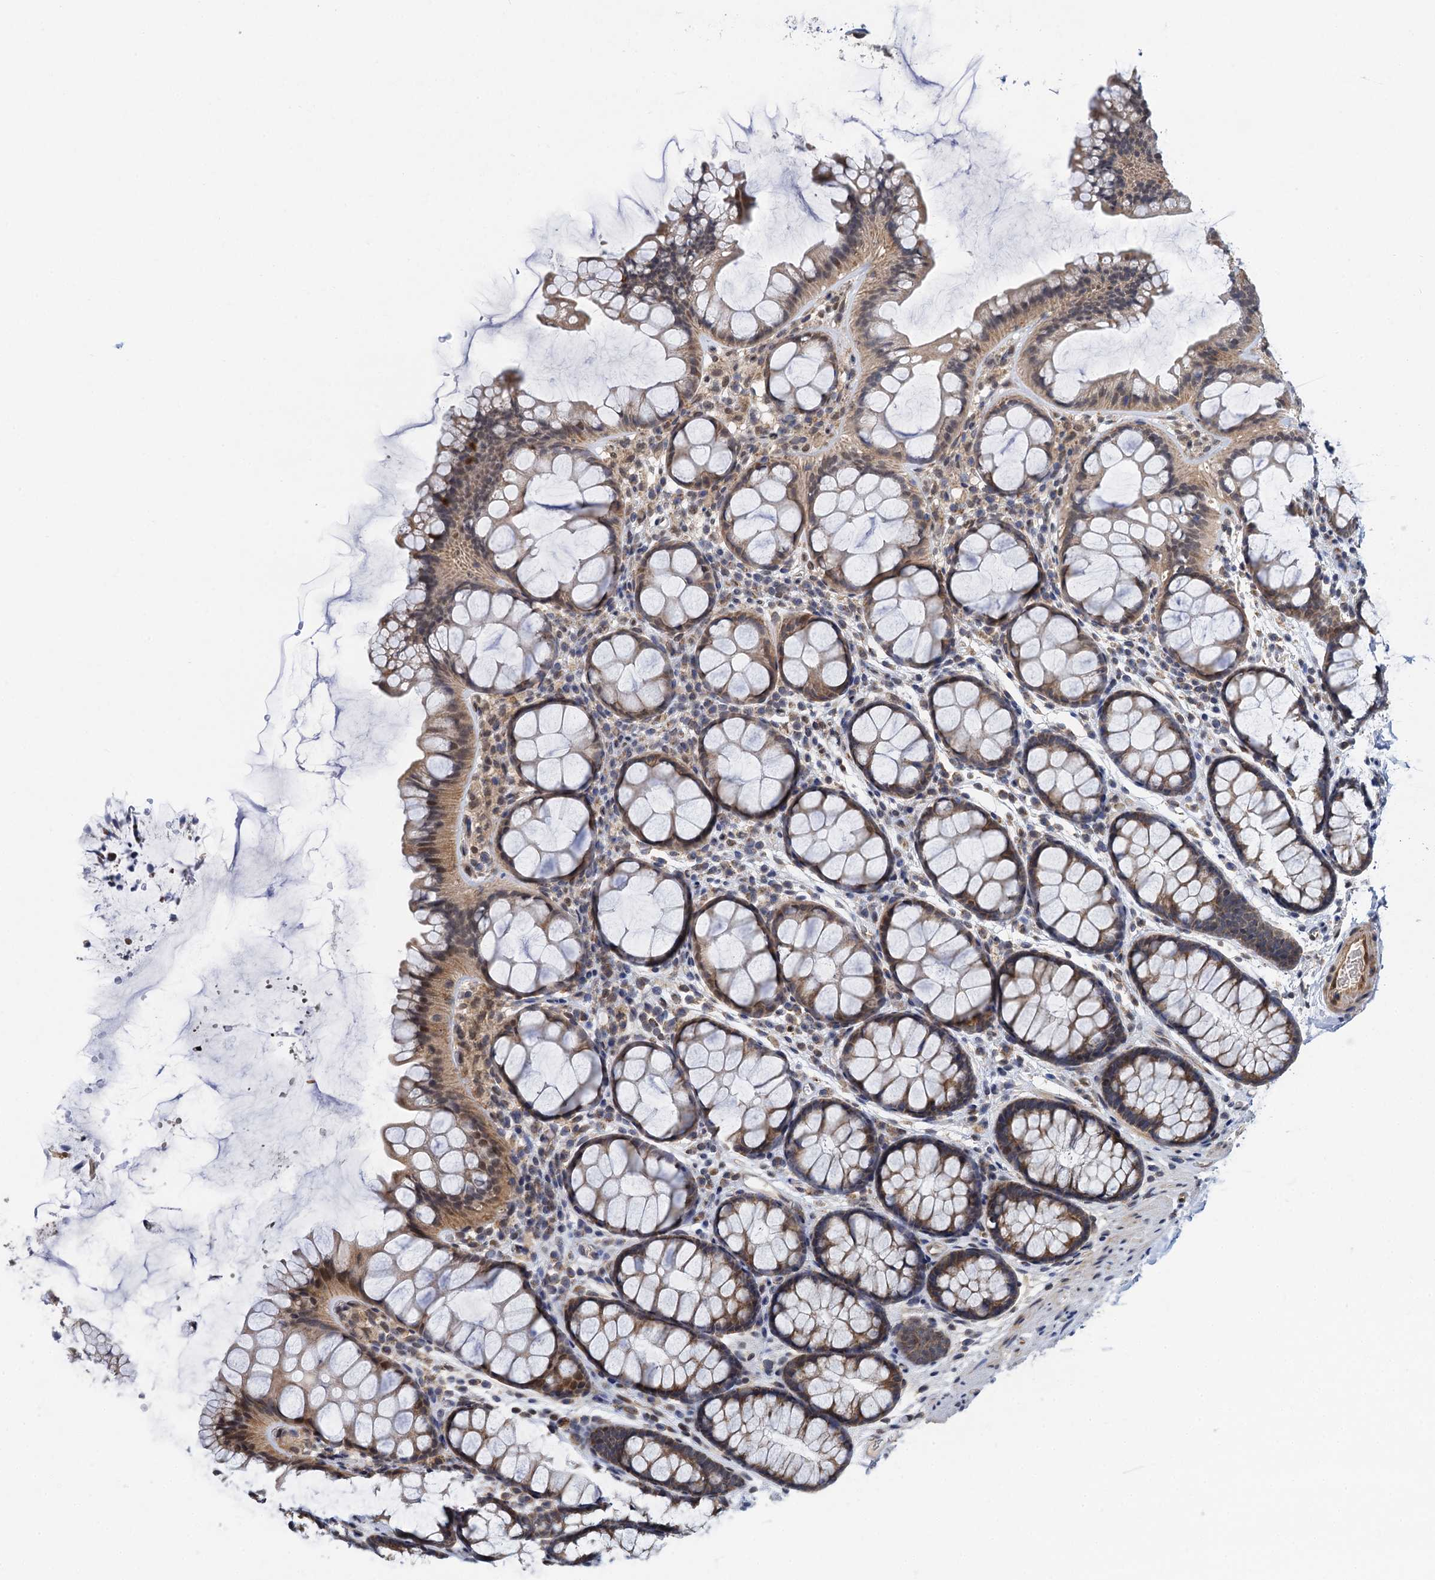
{"staining": {"intensity": "weak", "quantity": "25%-75%", "location": "cytoplasmic/membranous"}, "tissue": "colon", "cell_type": "Endothelial cells", "image_type": "normal", "snomed": [{"axis": "morphology", "description": "Normal tissue, NOS"}, {"axis": "topography", "description": "Colon"}], "caption": "Colon stained with a brown dye reveals weak cytoplasmic/membranous positive staining in about 25%-75% of endothelial cells.", "gene": "CMPK2", "patient": {"sex": "female", "age": 82}}